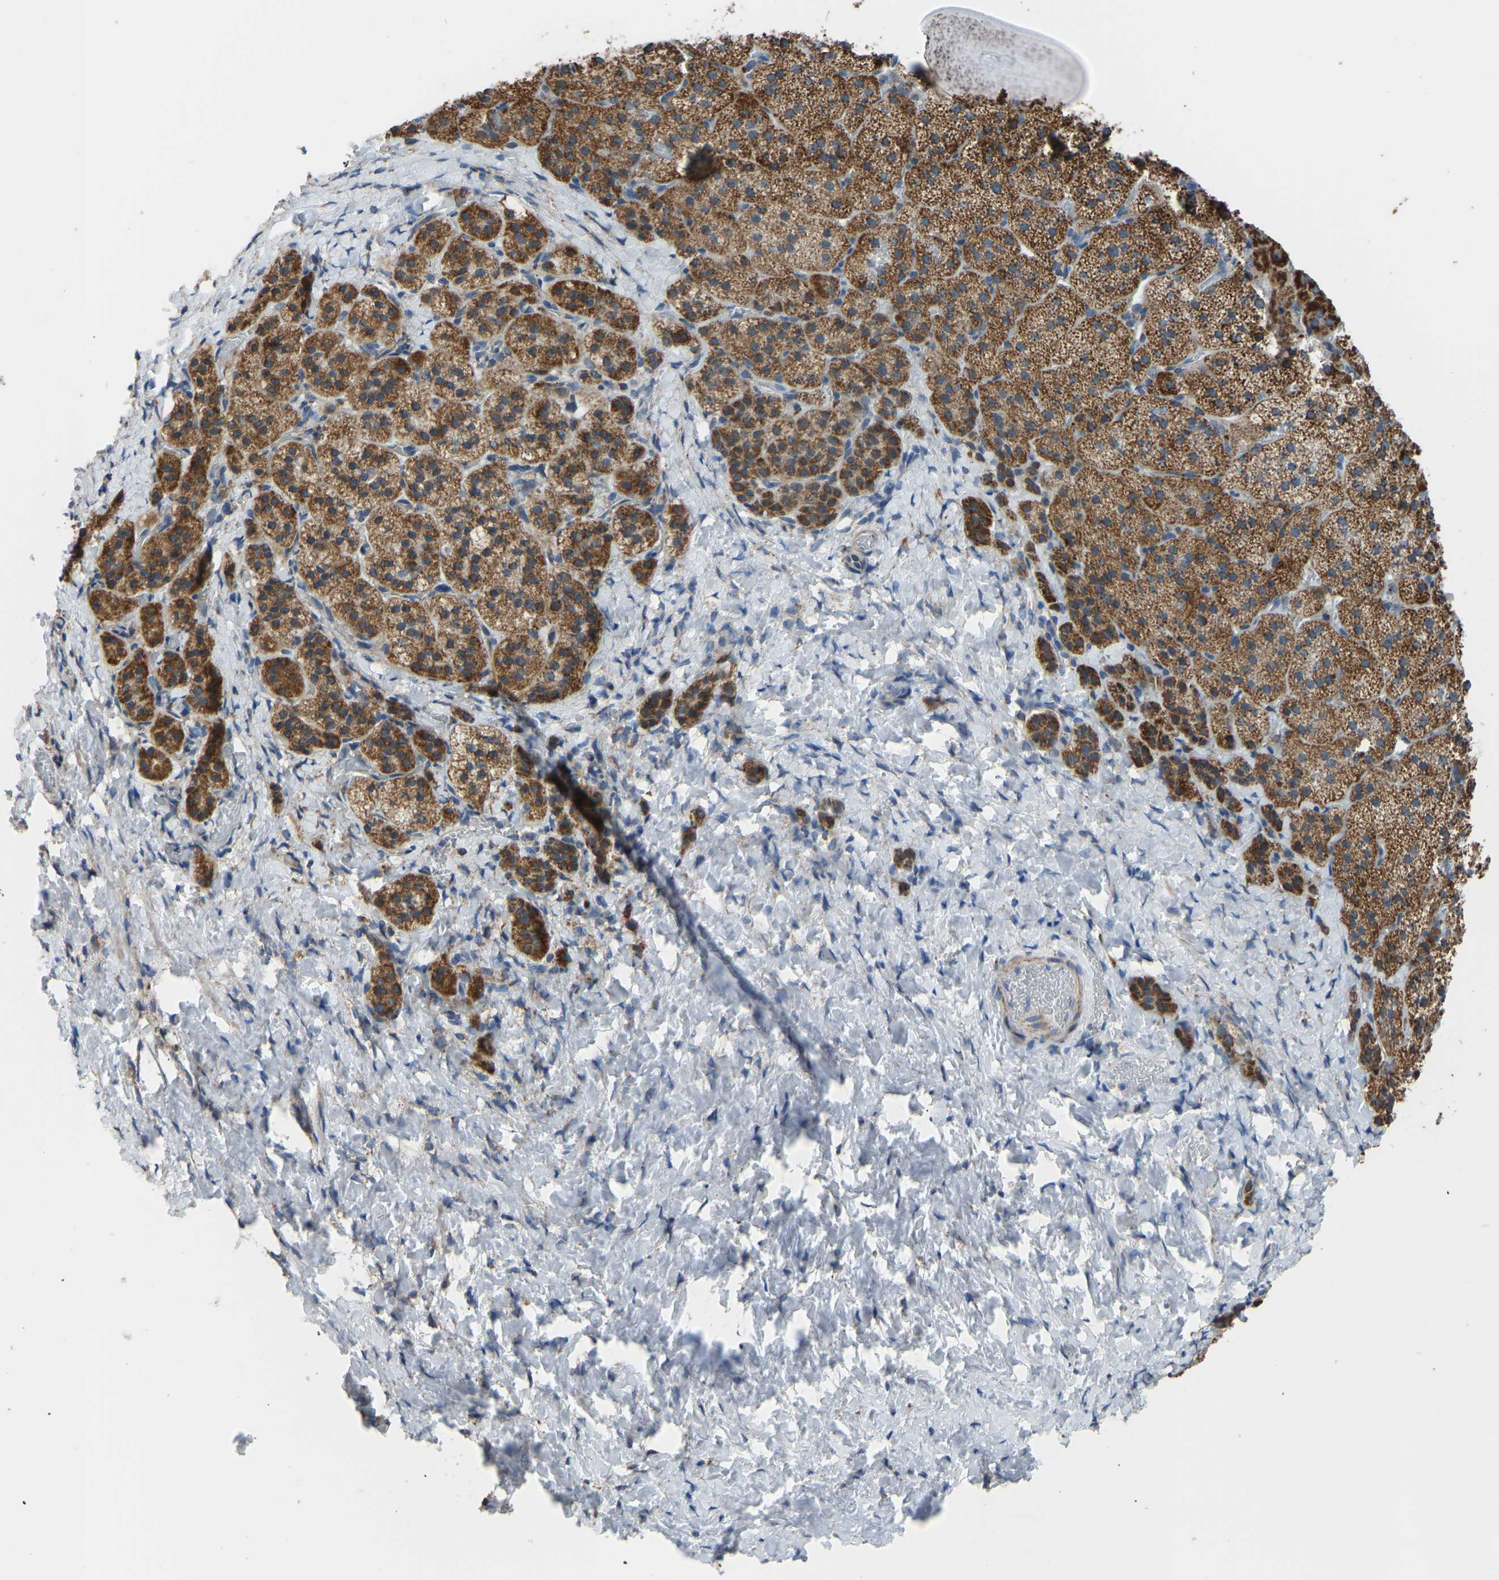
{"staining": {"intensity": "strong", "quantity": ">75%", "location": "cytoplasmic/membranous"}, "tissue": "adrenal gland", "cell_type": "Glandular cells", "image_type": "normal", "snomed": [{"axis": "morphology", "description": "Normal tissue, NOS"}, {"axis": "topography", "description": "Adrenal gland"}], "caption": "Protein expression analysis of normal adrenal gland demonstrates strong cytoplasmic/membranous positivity in about >75% of glandular cells. The protein of interest is stained brown, and the nuclei are stained in blue (DAB (3,3'-diaminobenzidine) IHC with brightfield microscopy, high magnification).", "gene": "SMIM20", "patient": {"sex": "female", "age": 44}}